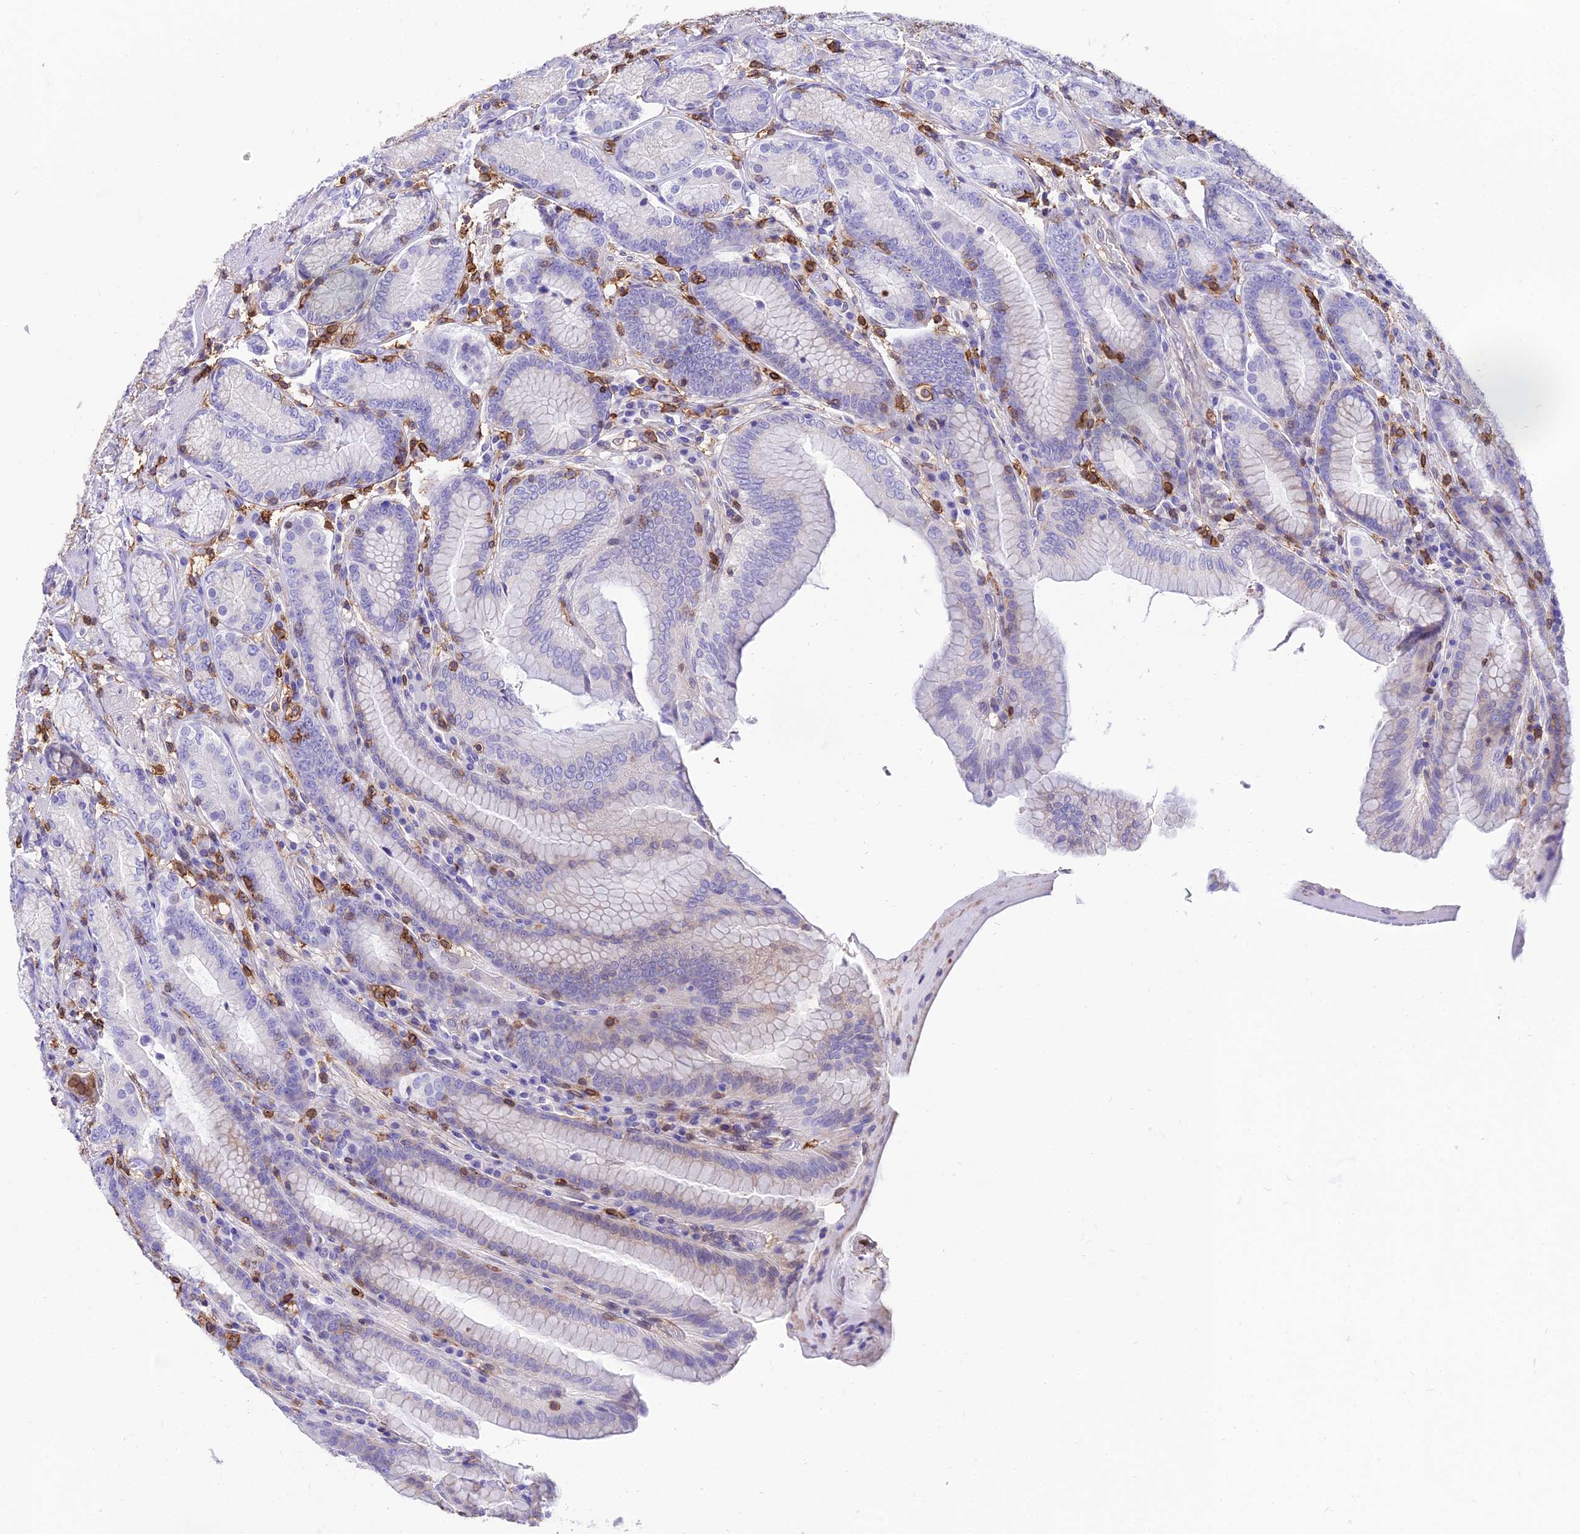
{"staining": {"intensity": "negative", "quantity": "none", "location": "none"}, "tissue": "stomach", "cell_type": "Glandular cells", "image_type": "normal", "snomed": [{"axis": "morphology", "description": "Normal tissue, NOS"}, {"axis": "topography", "description": "Stomach, upper"}, {"axis": "topography", "description": "Stomach, lower"}], "caption": "DAB immunohistochemical staining of benign human stomach shows no significant positivity in glandular cells.", "gene": "SREK1IP1", "patient": {"sex": "female", "age": 76}}